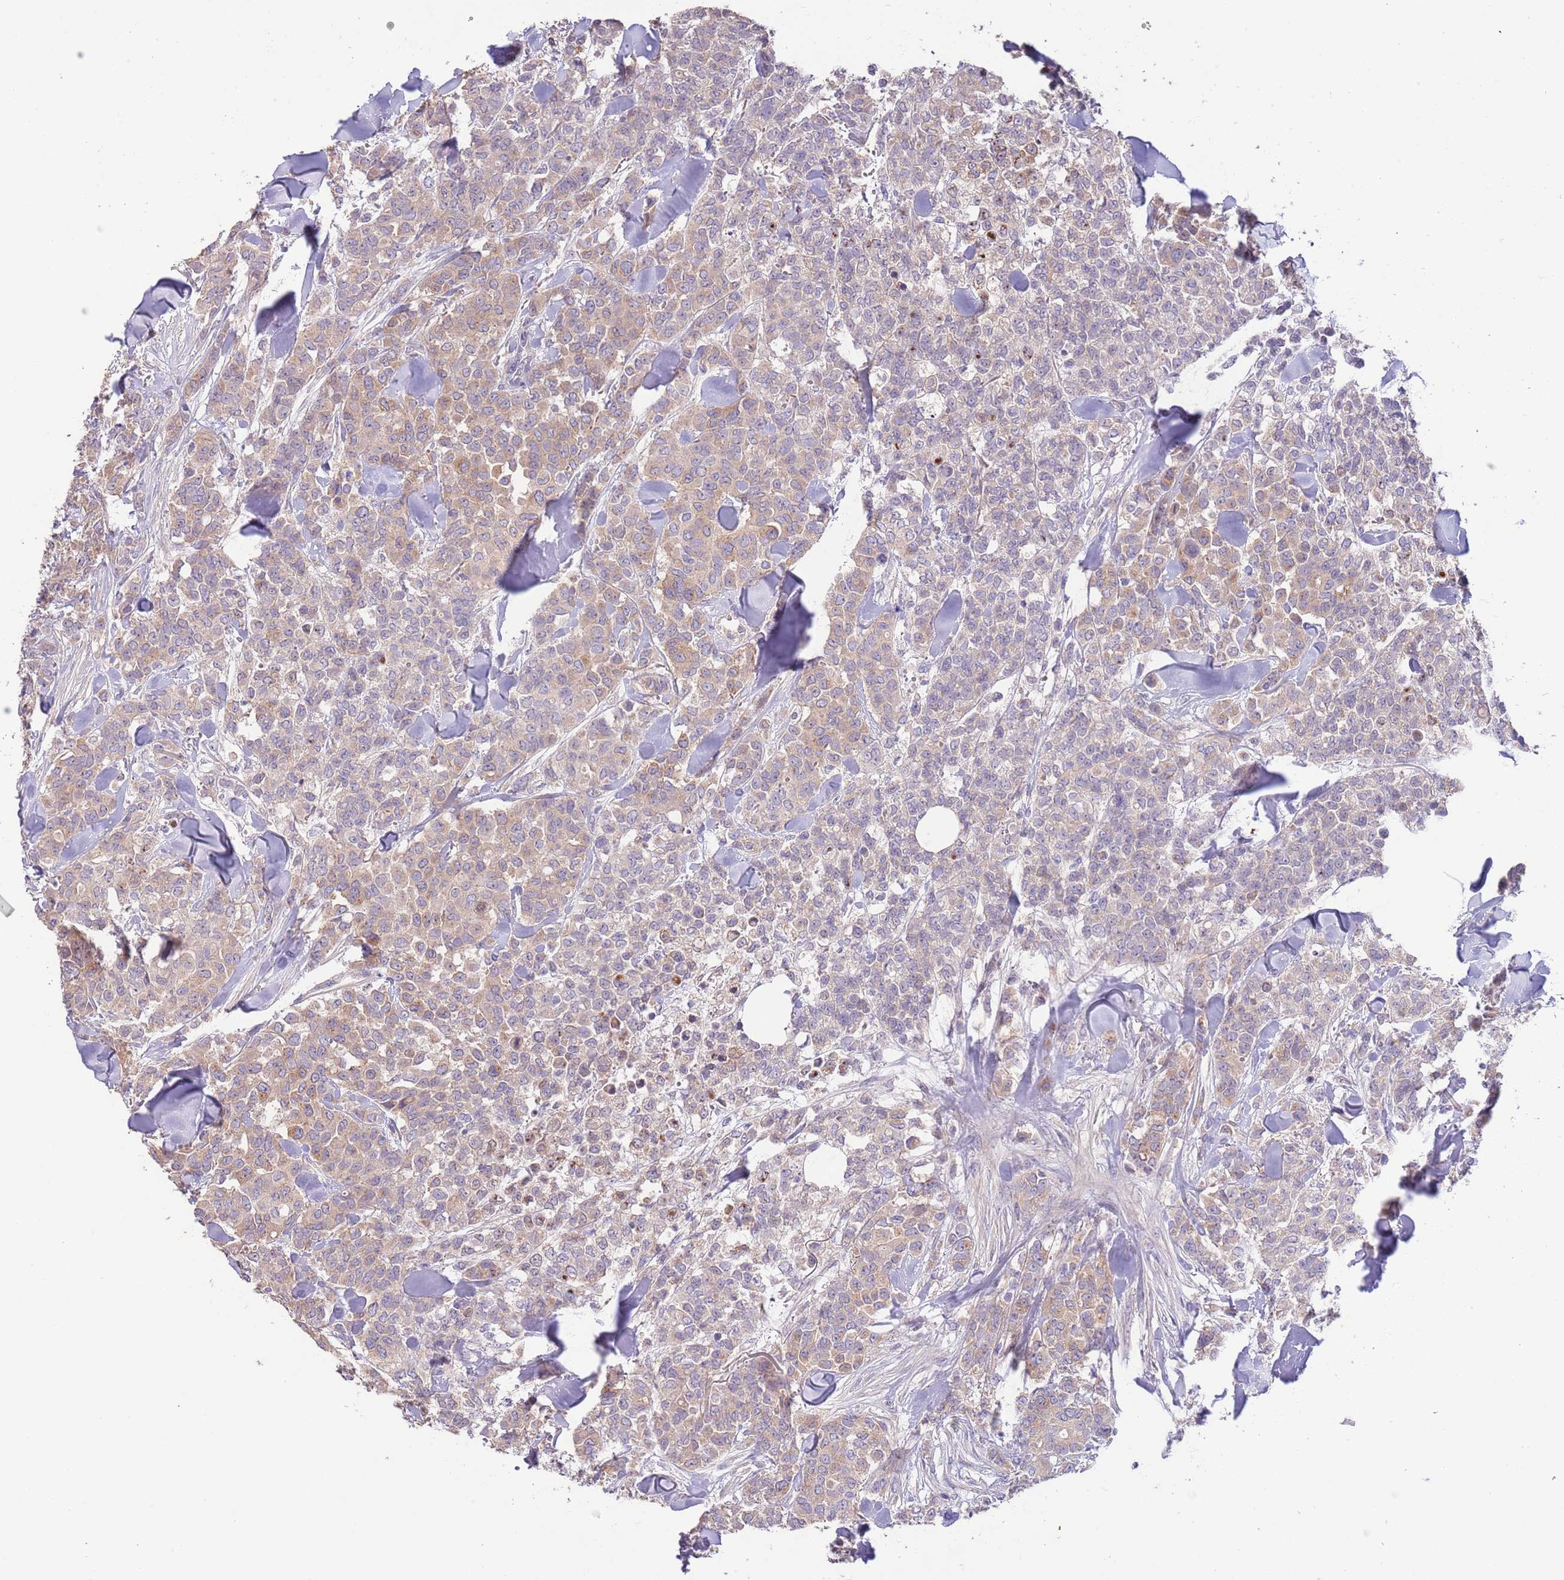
{"staining": {"intensity": "weak", "quantity": ">75%", "location": "cytoplasmic/membranous"}, "tissue": "breast cancer", "cell_type": "Tumor cells", "image_type": "cancer", "snomed": [{"axis": "morphology", "description": "Lobular carcinoma"}, {"axis": "topography", "description": "Breast"}], "caption": "Human breast lobular carcinoma stained for a protein (brown) reveals weak cytoplasmic/membranous positive staining in approximately >75% of tumor cells.", "gene": "ZNF658", "patient": {"sex": "female", "age": 91}}